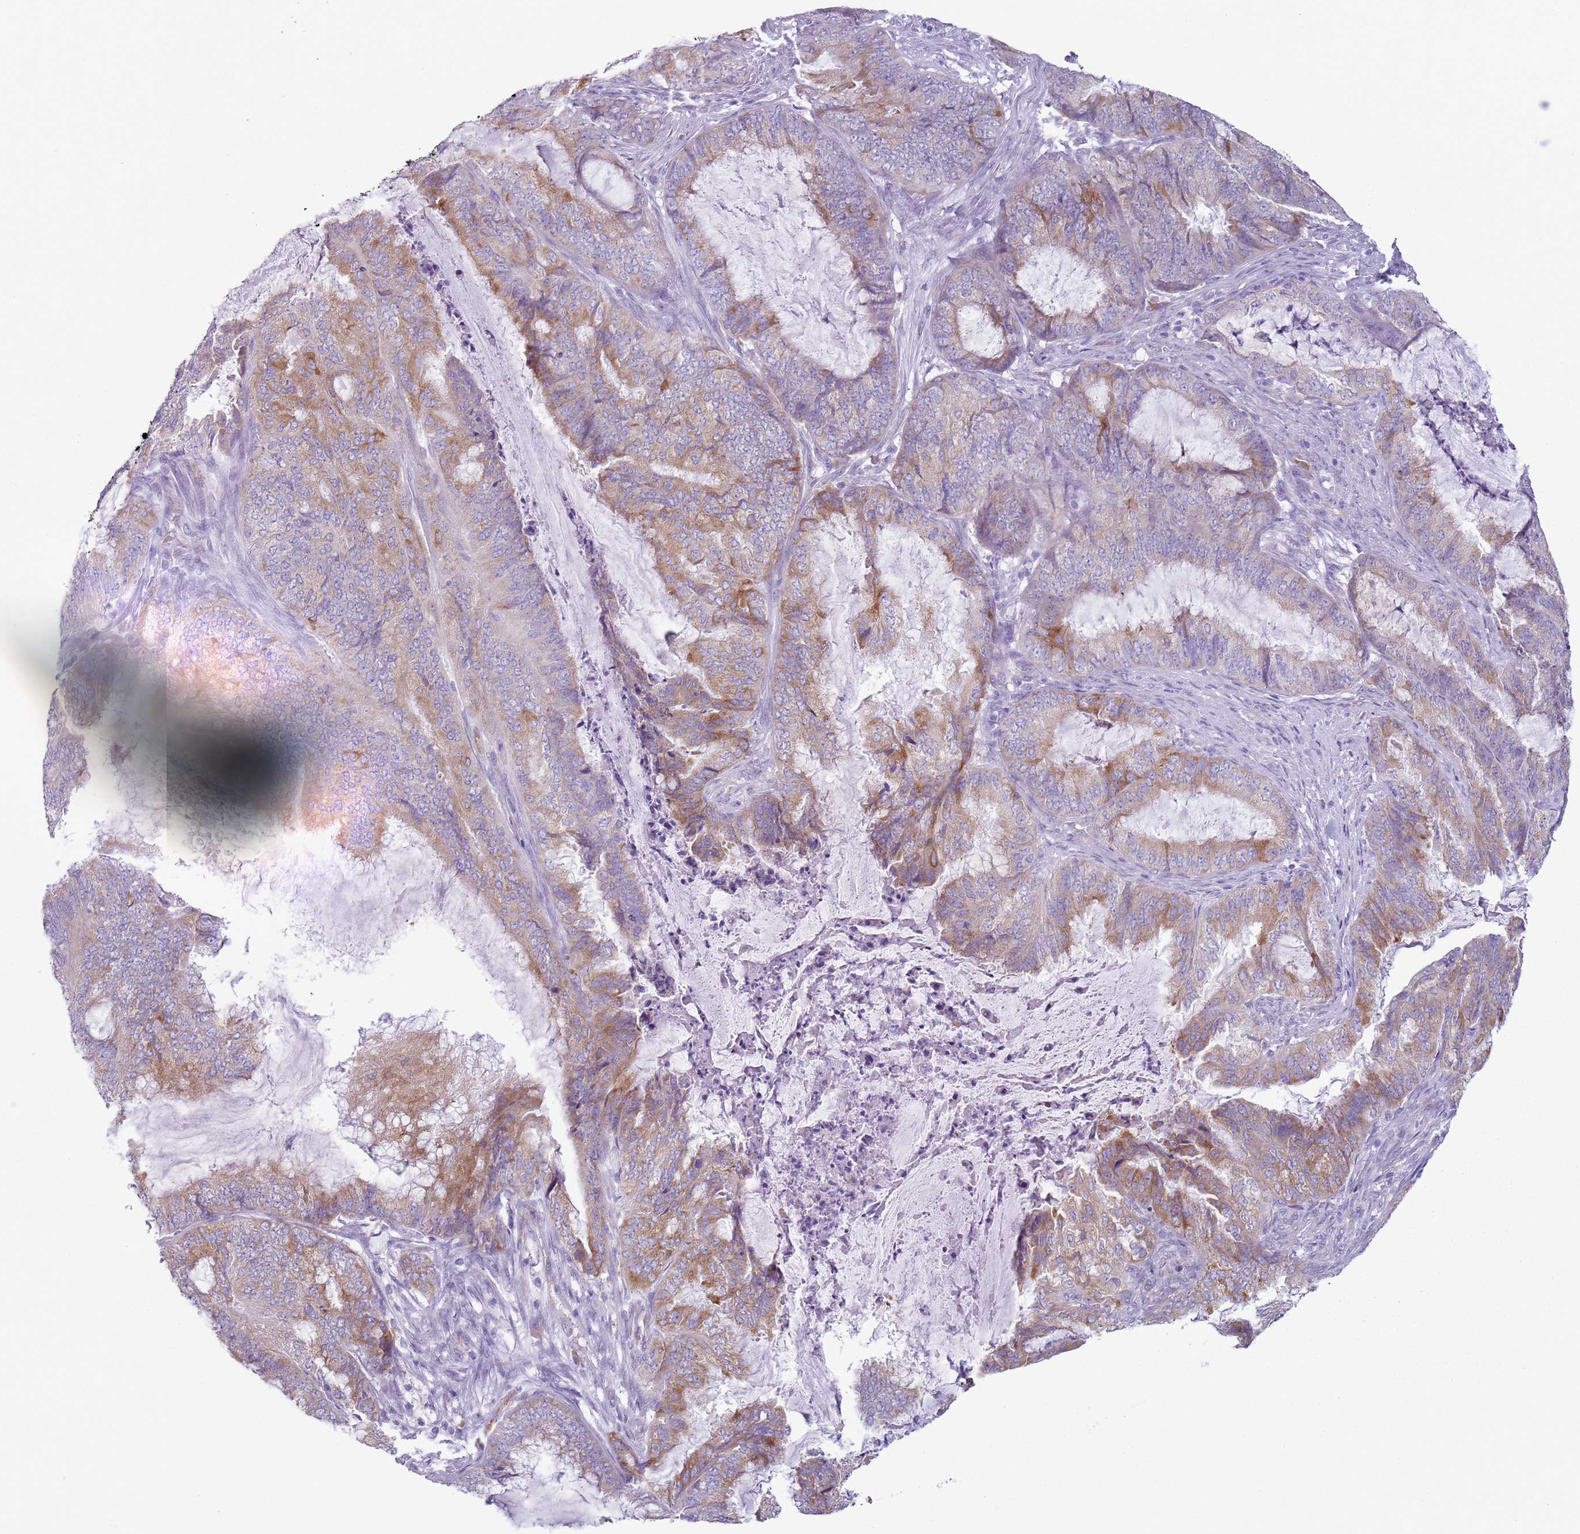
{"staining": {"intensity": "moderate", "quantity": "25%-75%", "location": "cytoplasmic/membranous"}, "tissue": "endometrial cancer", "cell_type": "Tumor cells", "image_type": "cancer", "snomed": [{"axis": "morphology", "description": "Adenocarcinoma, NOS"}, {"axis": "topography", "description": "Endometrium"}], "caption": "DAB immunohistochemical staining of human endometrial cancer exhibits moderate cytoplasmic/membranous protein expression in about 25%-75% of tumor cells.", "gene": "HYOU1", "patient": {"sex": "female", "age": 51}}